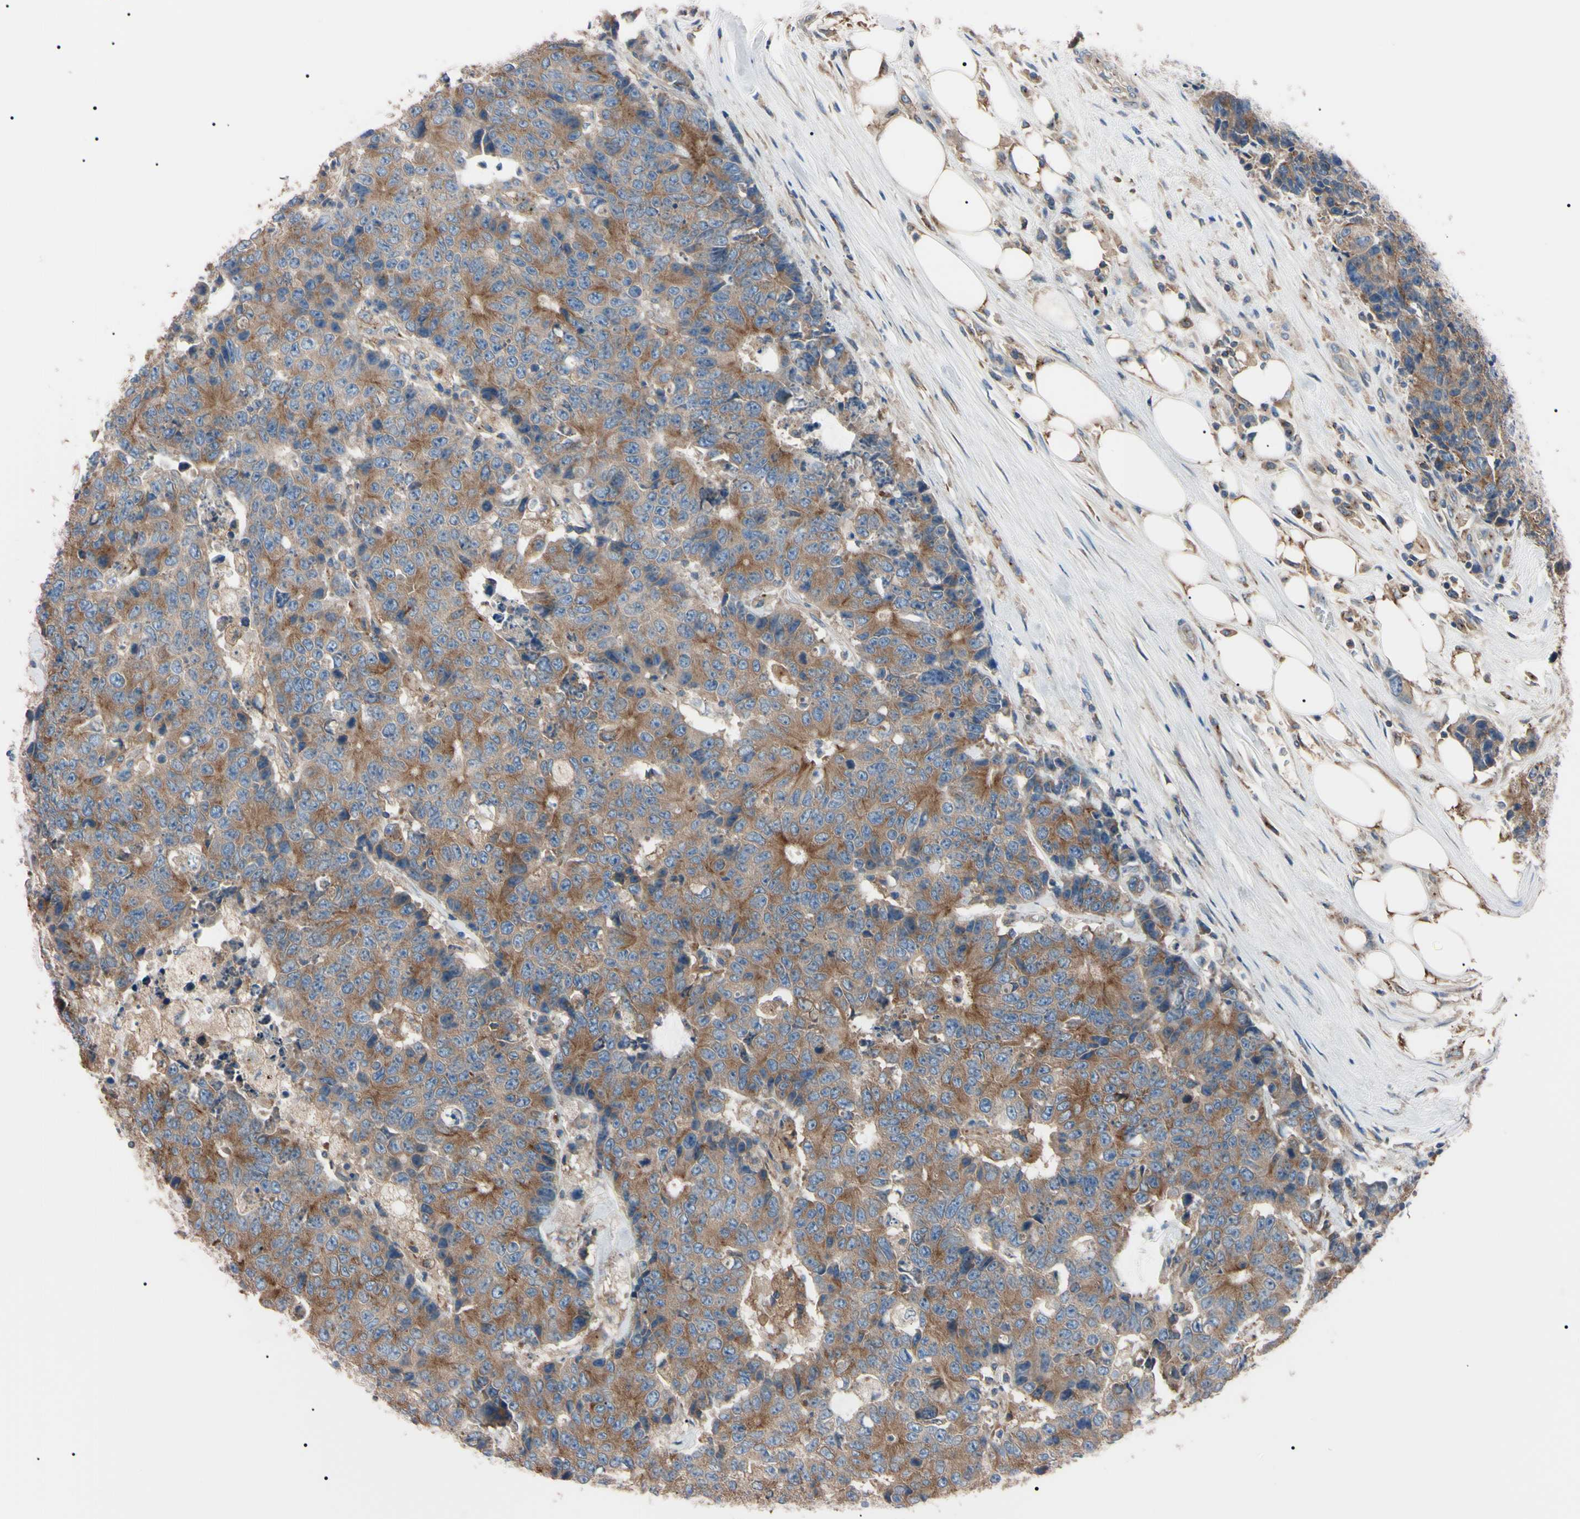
{"staining": {"intensity": "moderate", "quantity": ">75%", "location": "cytoplasmic/membranous"}, "tissue": "colorectal cancer", "cell_type": "Tumor cells", "image_type": "cancer", "snomed": [{"axis": "morphology", "description": "Adenocarcinoma, NOS"}, {"axis": "topography", "description": "Colon"}], "caption": "Protein analysis of adenocarcinoma (colorectal) tissue shows moderate cytoplasmic/membranous expression in about >75% of tumor cells. Nuclei are stained in blue.", "gene": "PRKACA", "patient": {"sex": "female", "age": 86}}